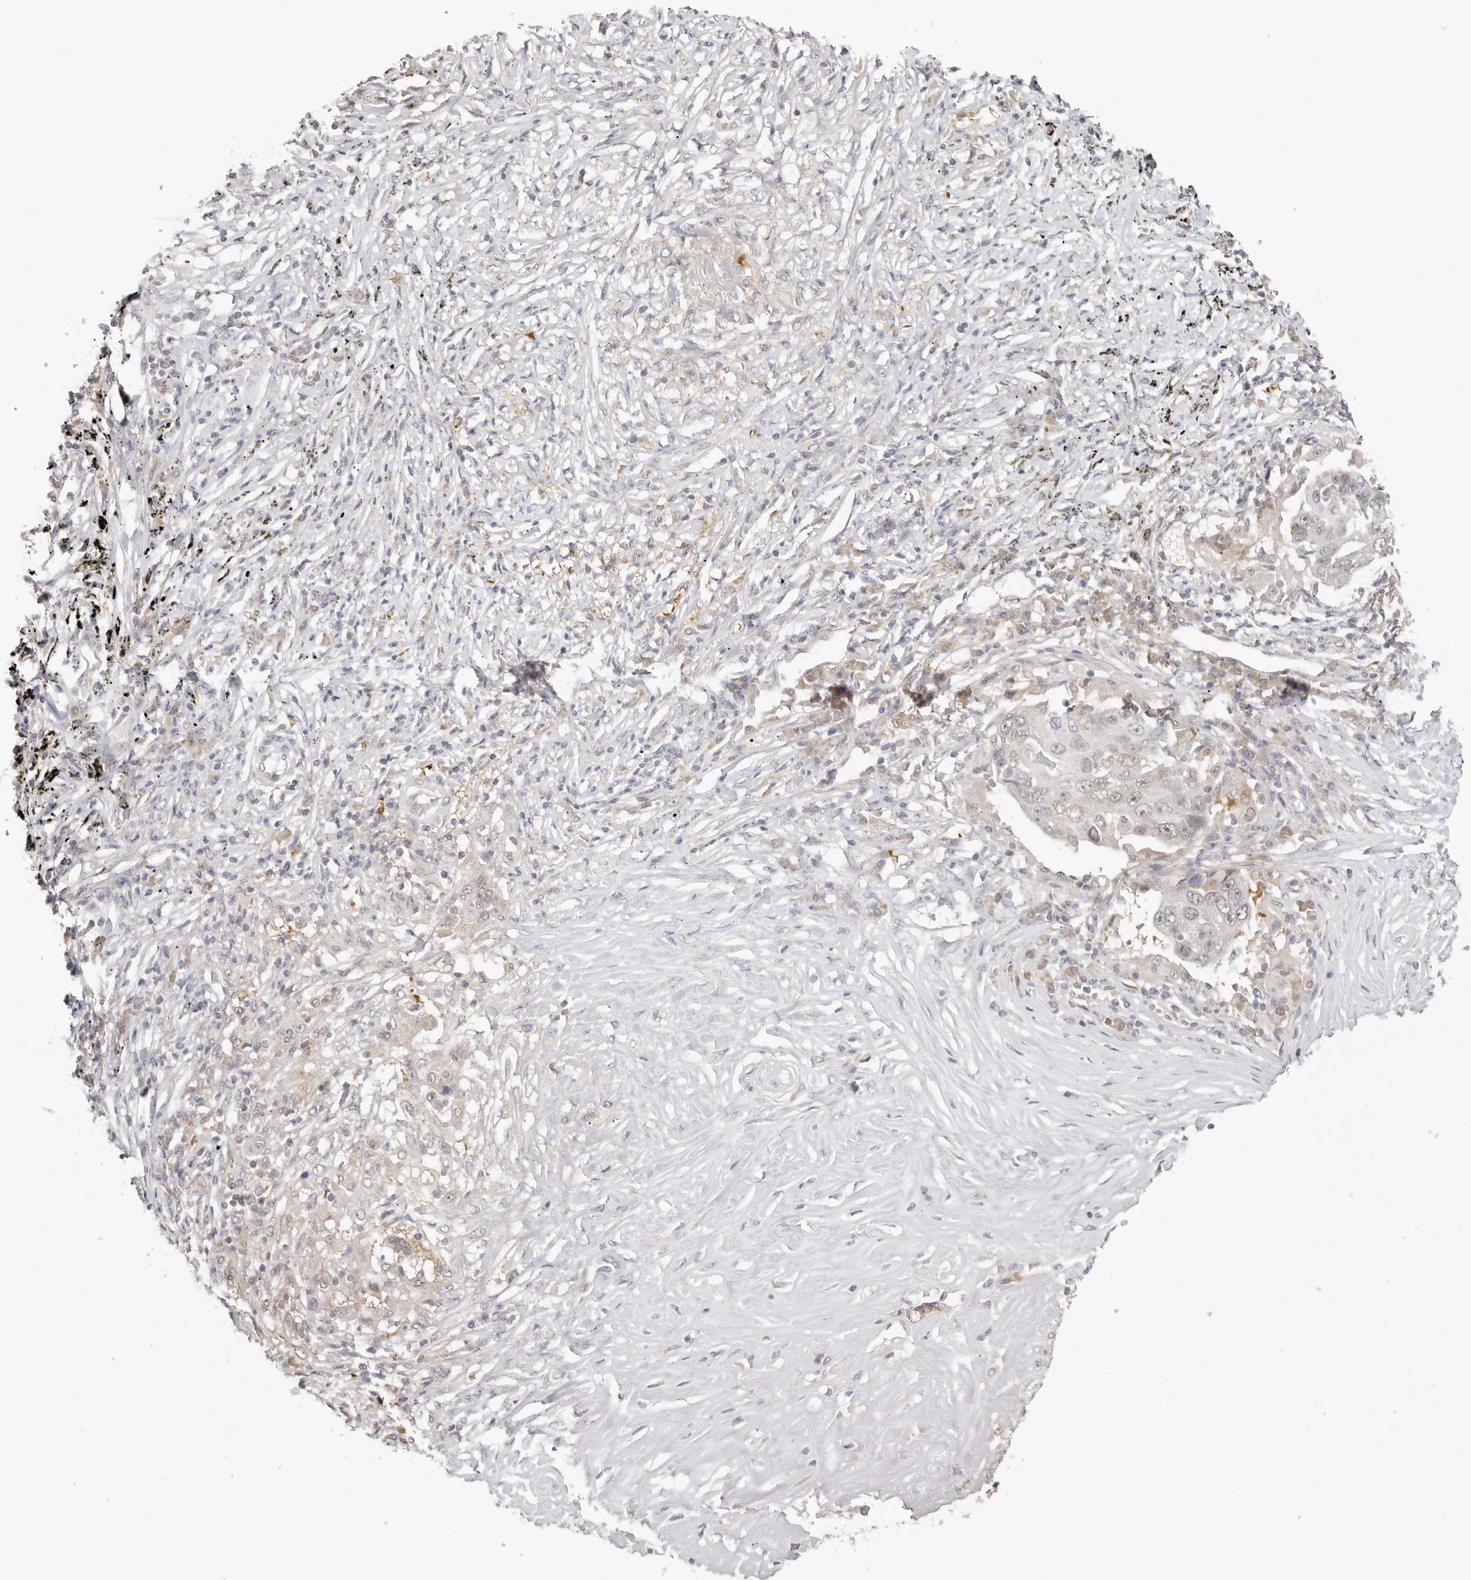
{"staining": {"intensity": "weak", "quantity": "25%-75%", "location": "nuclear"}, "tissue": "lung cancer", "cell_type": "Tumor cells", "image_type": "cancer", "snomed": [{"axis": "morphology", "description": "Squamous cell carcinoma, NOS"}, {"axis": "topography", "description": "Lung"}], "caption": "Squamous cell carcinoma (lung) tissue shows weak nuclear staining in about 25%-75% of tumor cells", "gene": "LARP7", "patient": {"sex": "male", "age": 66}}